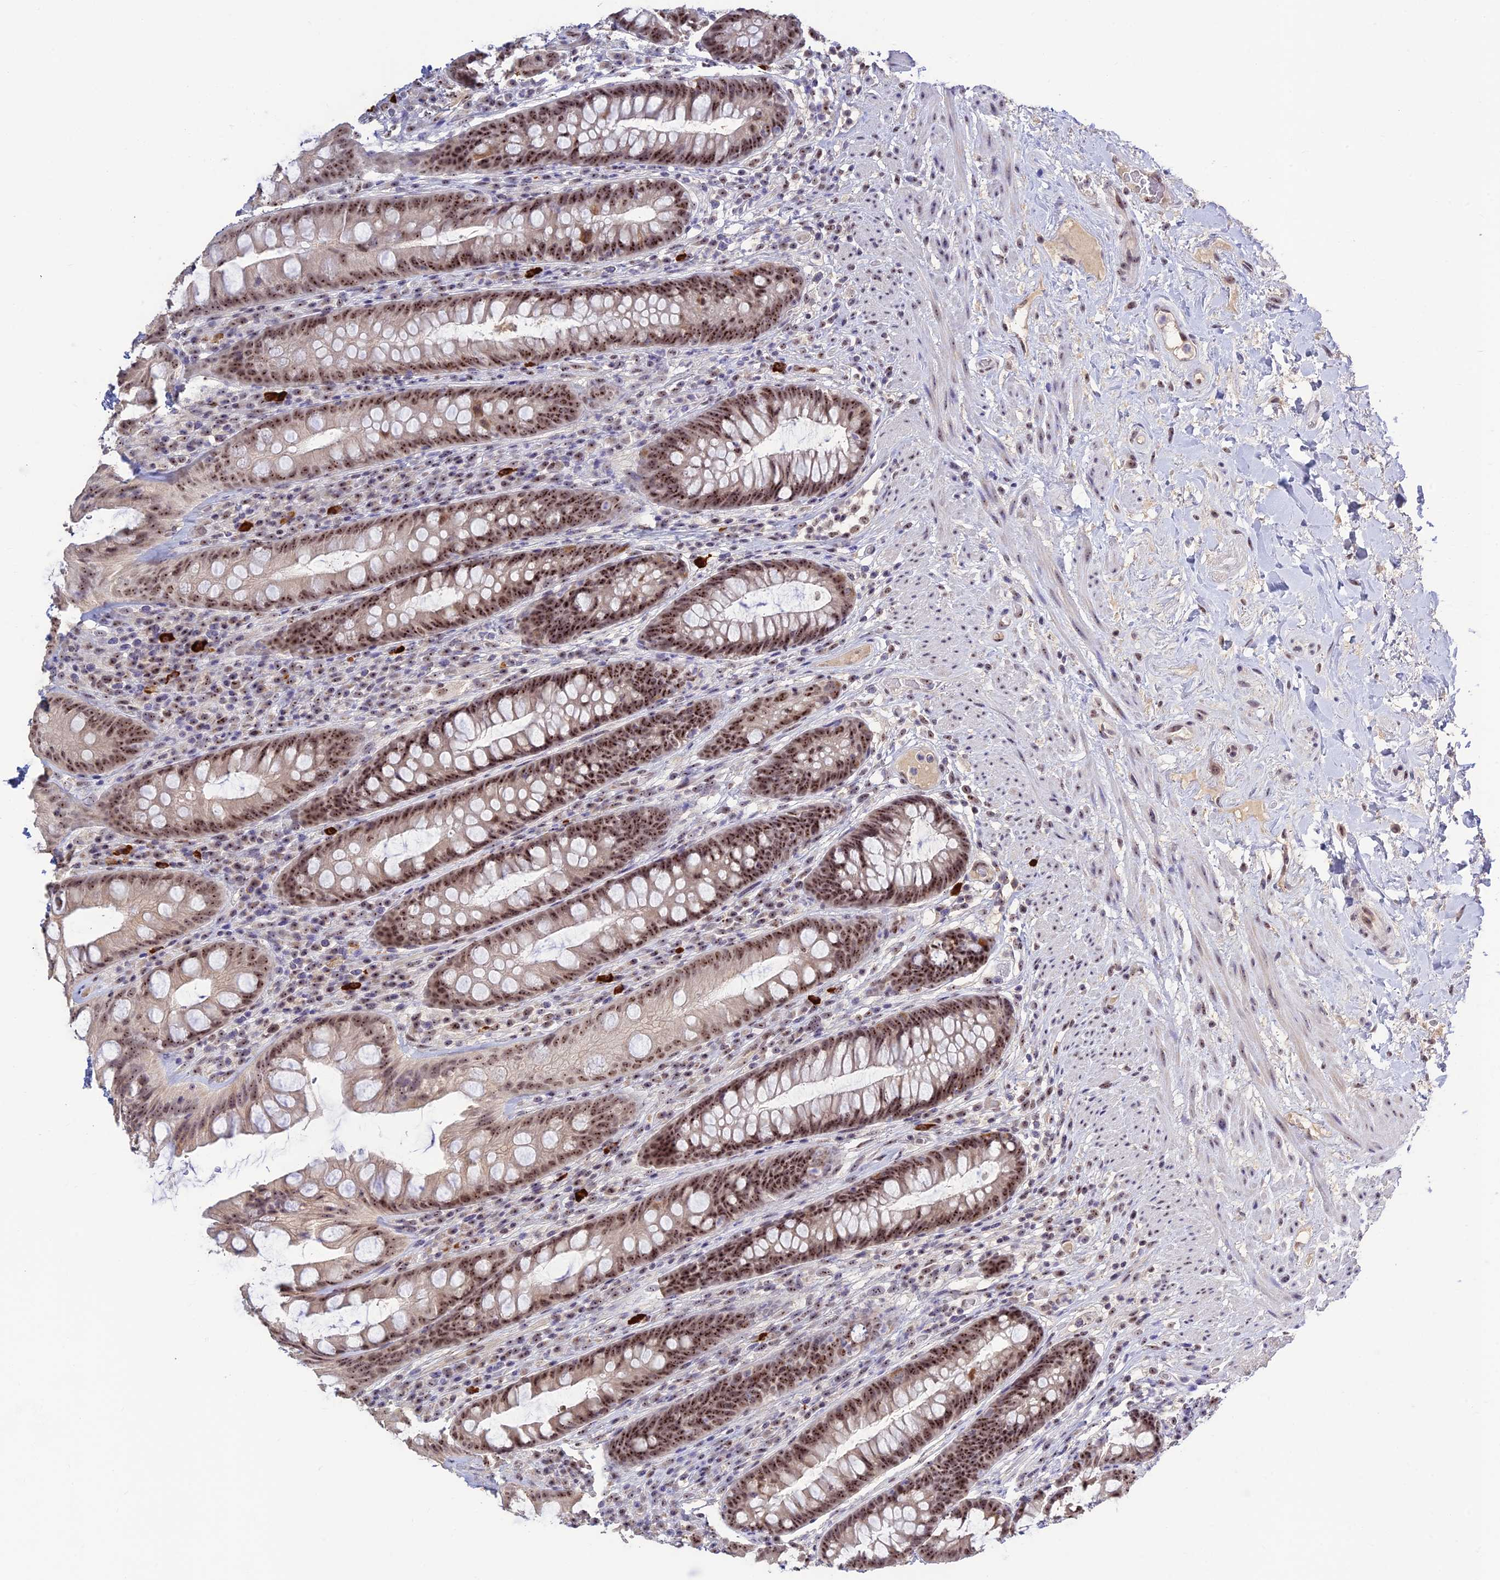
{"staining": {"intensity": "moderate", "quantity": "25%-75%", "location": "nuclear"}, "tissue": "rectum", "cell_type": "Glandular cells", "image_type": "normal", "snomed": [{"axis": "morphology", "description": "Normal tissue, NOS"}, {"axis": "topography", "description": "Rectum"}], "caption": "A high-resolution photomicrograph shows immunohistochemistry (IHC) staining of normal rectum, which displays moderate nuclear staining in approximately 25%-75% of glandular cells.", "gene": "POLR1G", "patient": {"sex": "male", "age": 74}}